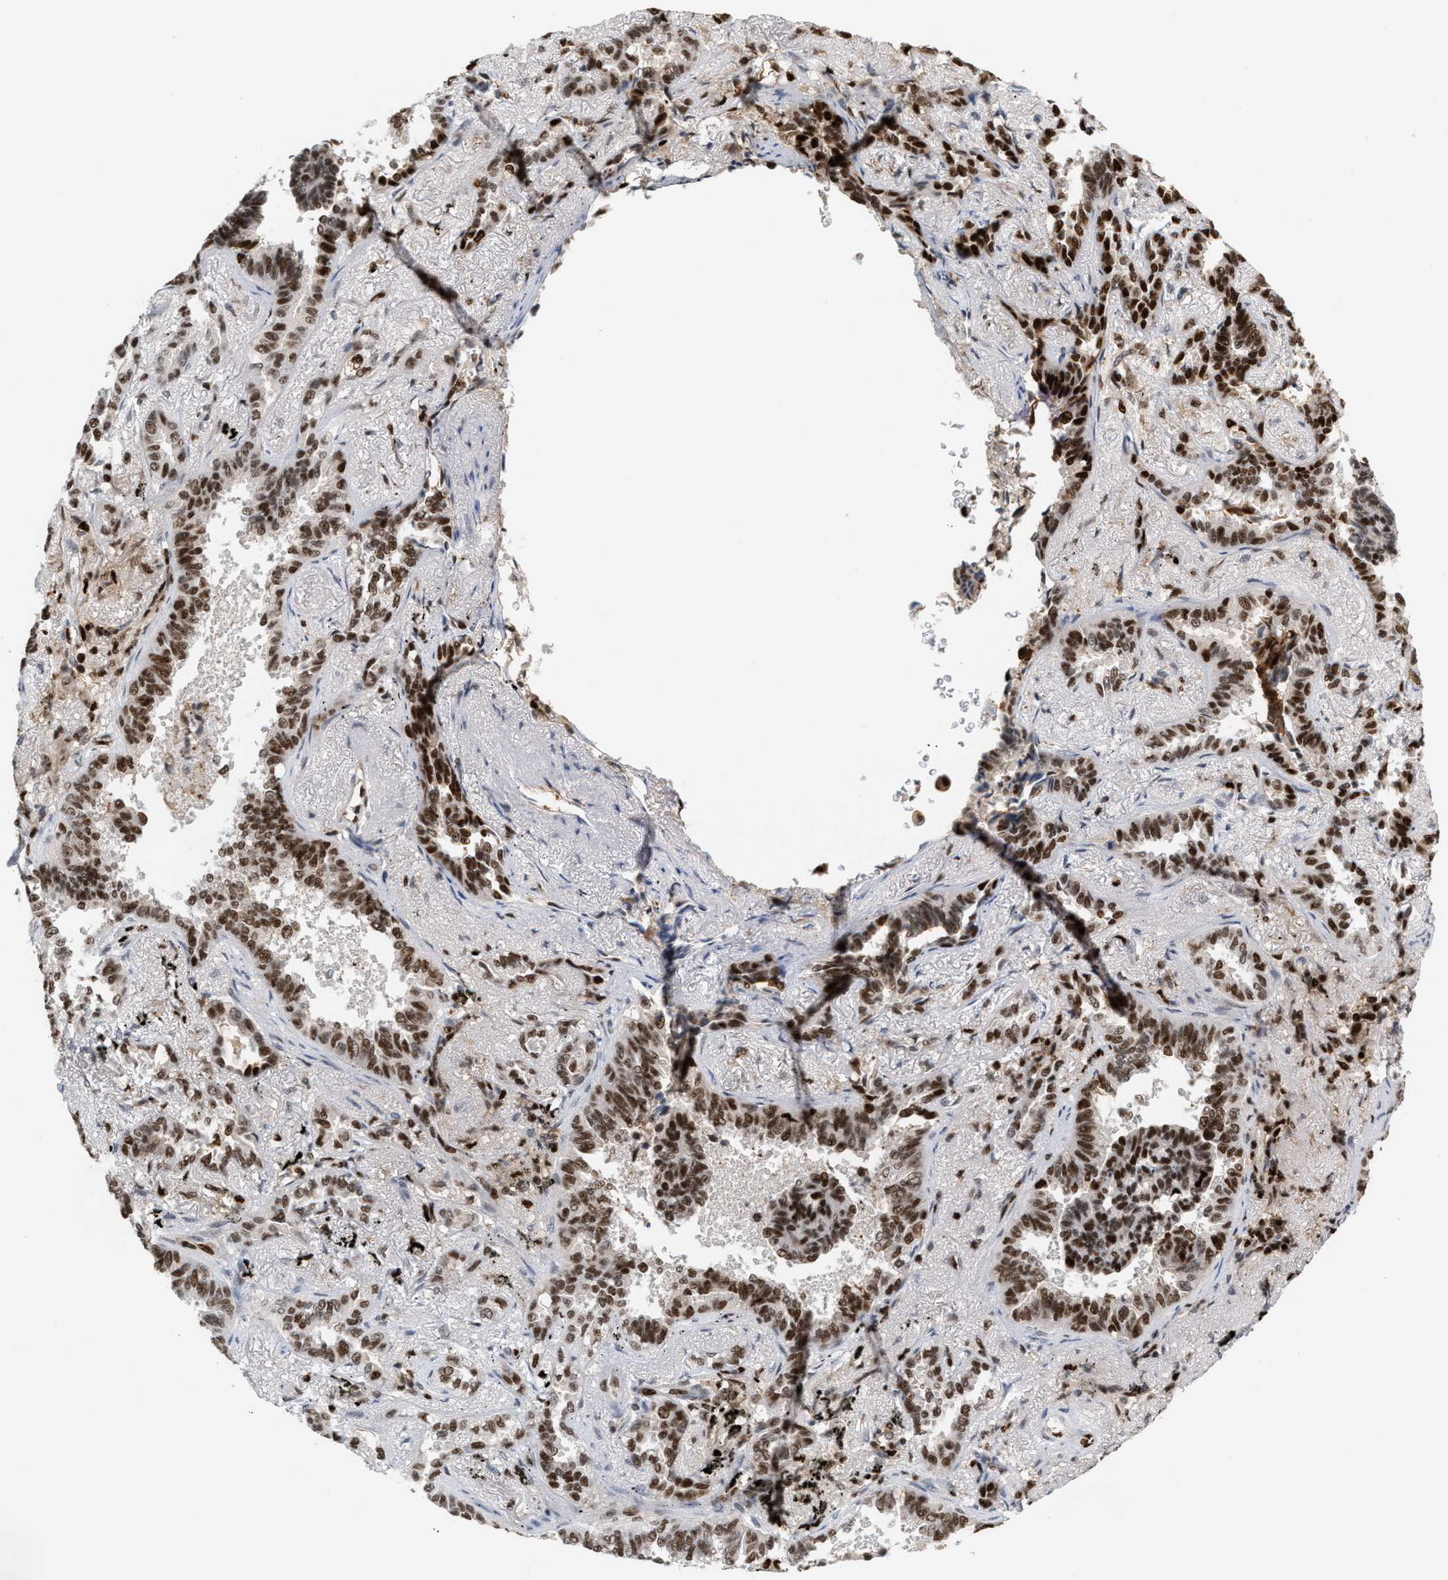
{"staining": {"intensity": "strong", "quantity": ">75%", "location": "nuclear"}, "tissue": "lung cancer", "cell_type": "Tumor cells", "image_type": "cancer", "snomed": [{"axis": "morphology", "description": "Adenocarcinoma, NOS"}, {"axis": "topography", "description": "Lung"}], "caption": "Immunohistochemistry staining of lung cancer, which reveals high levels of strong nuclear expression in approximately >75% of tumor cells indicating strong nuclear protein staining. The staining was performed using DAB (brown) for protein detection and nuclei were counterstained in hematoxylin (blue).", "gene": "RNASEK-C17orf49", "patient": {"sex": "male", "age": 59}}